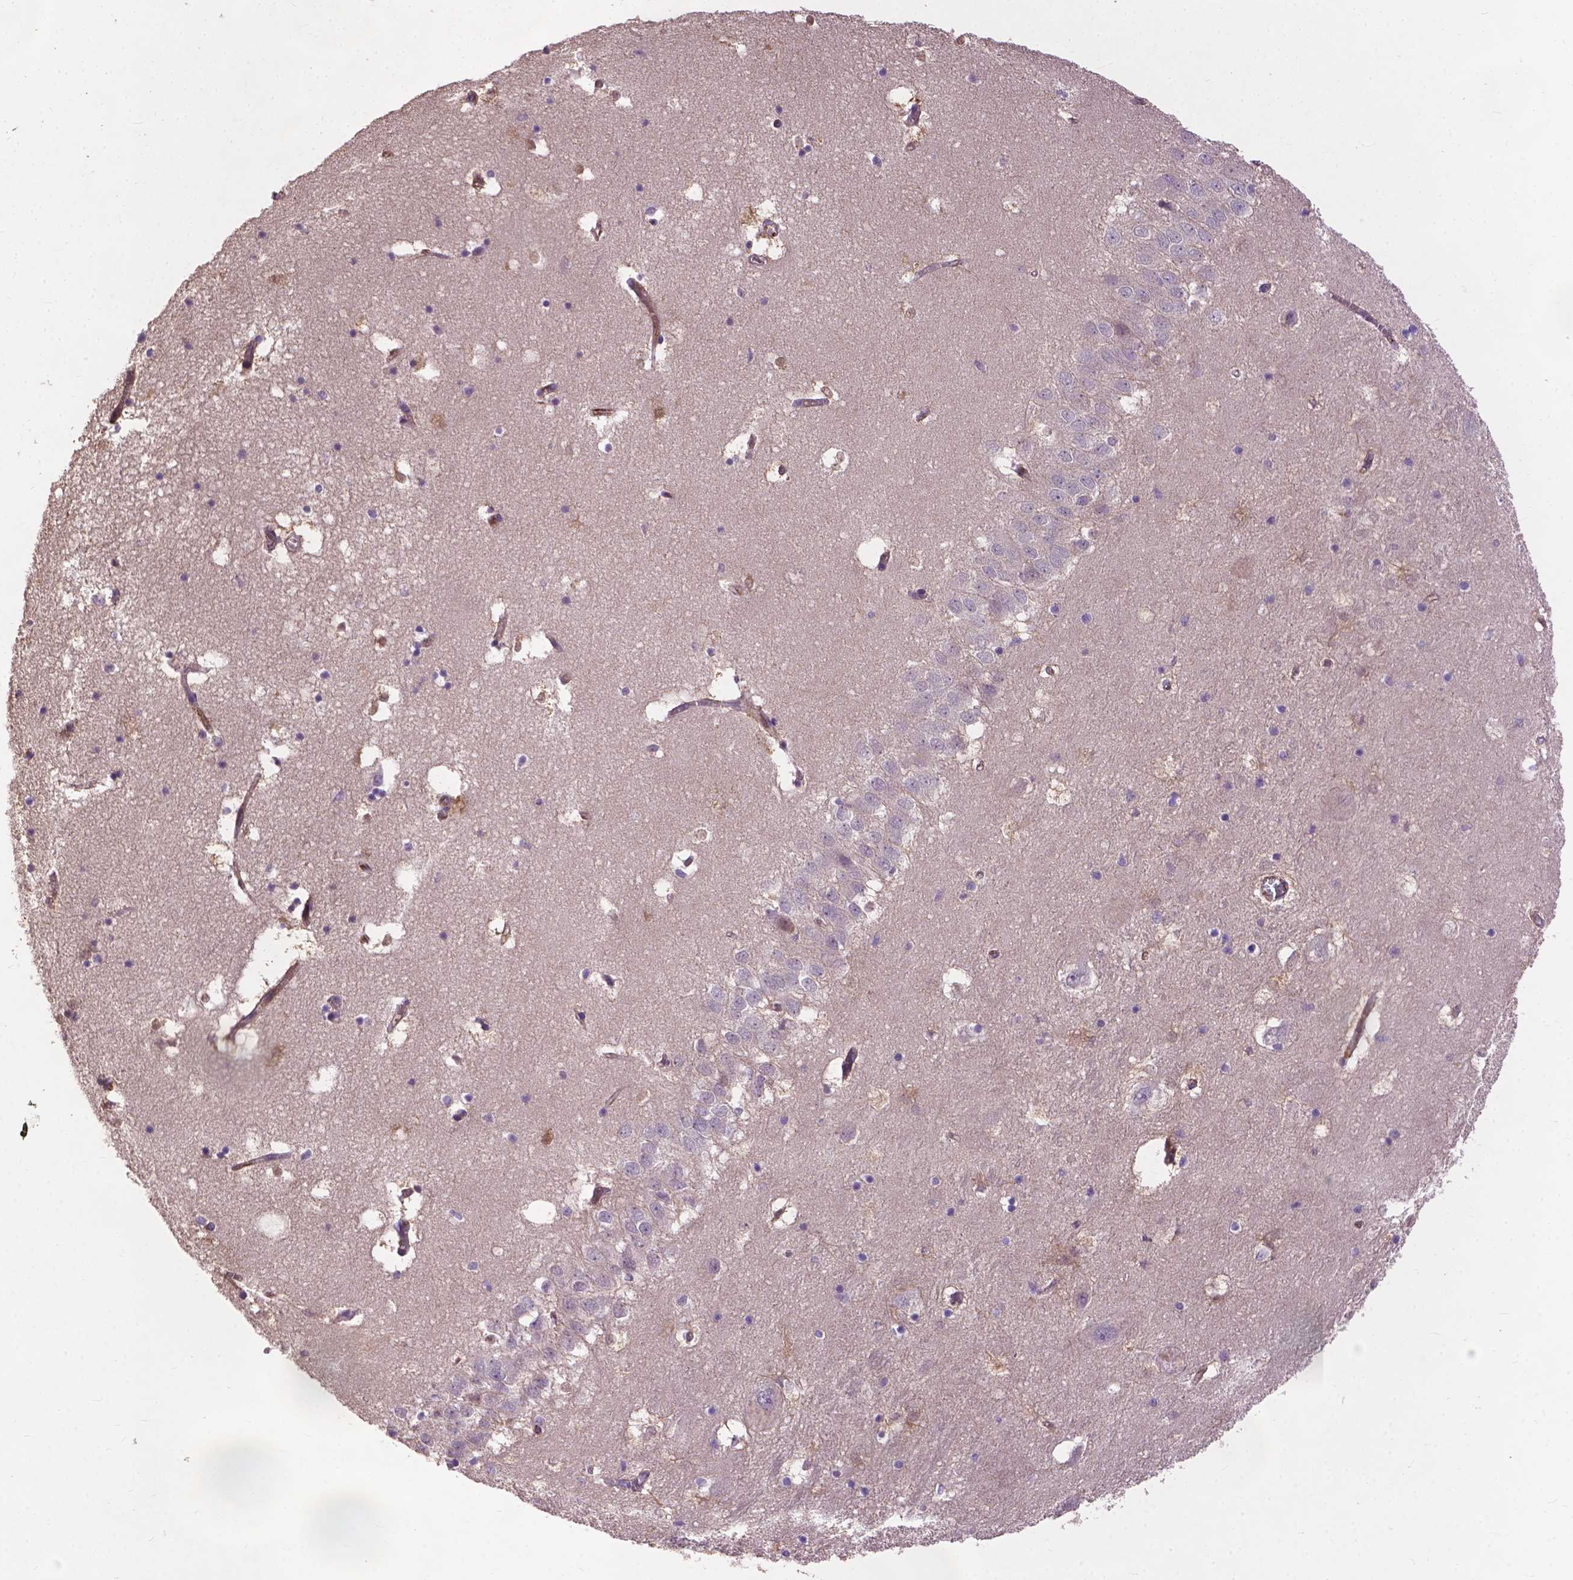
{"staining": {"intensity": "negative", "quantity": "none", "location": "none"}, "tissue": "hippocampus", "cell_type": "Glial cells", "image_type": "normal", "snomed": [{"axis": "morphology", "description": "Normal tissue, NOS"}, {"axis": "topography", "description": "Hippocampus"}], "caption": "Immunohistochemical staining of benign human hippocampus displays no significant positivity in glial cells. (DAB (3,3'-diaminobenzidine) immunohistochemistry with hematoxylin counter stain).", "gene": "ZNF337", "patient": {"sex": "male", "age": 58}}